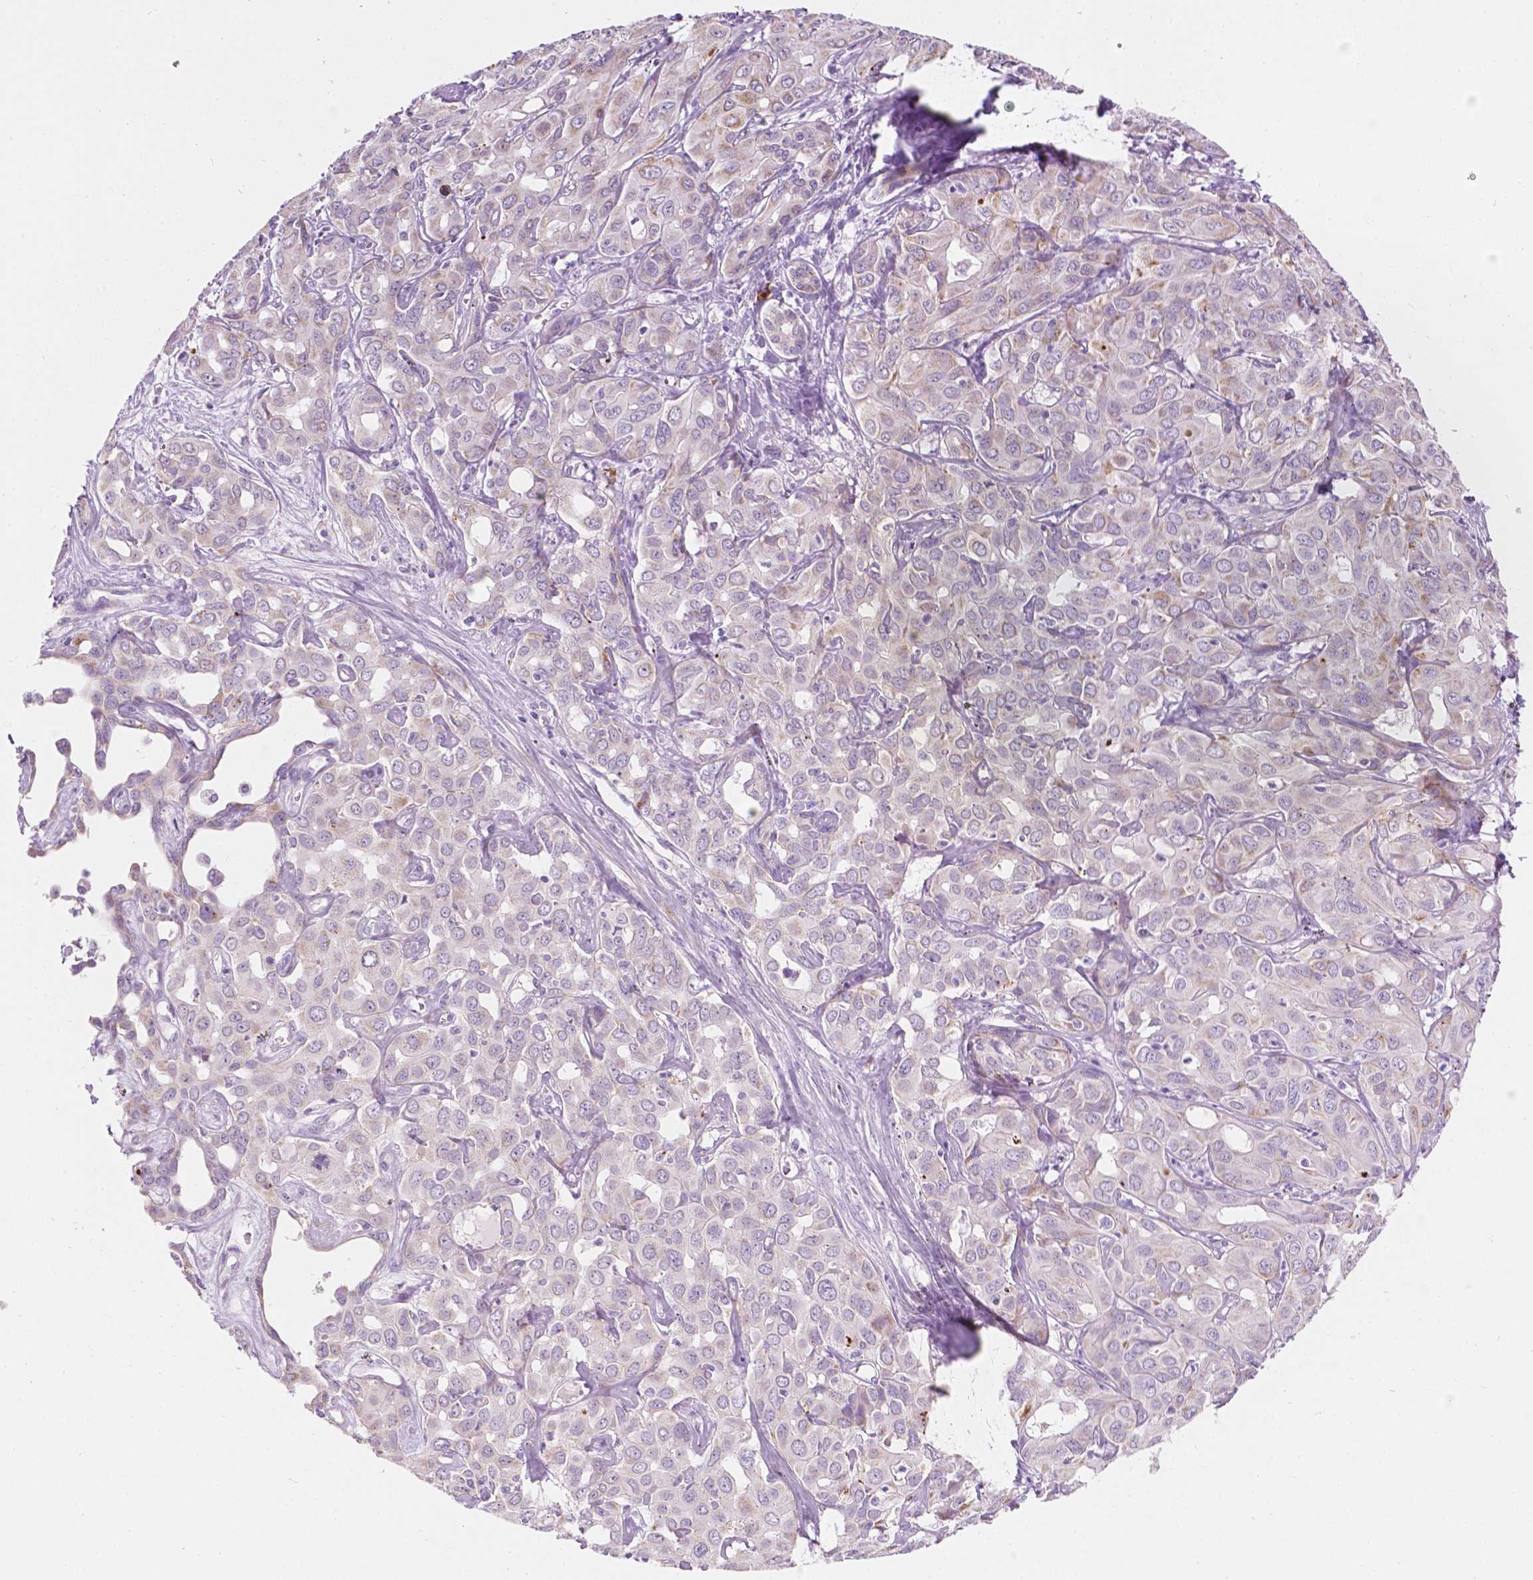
{"staining": {"intensity": "weak", "quantity": "<25%", "location": "cytoplasmic/membranous"}, "tissue": "liver cancer", "cell_type": "Tumor cells", "image_type": "cancer", "snomed": [{"axis": "morphology", "description": "Cholangiocarcinoma"}, {"axis": "topography", "description": "Liver"}], "caption": "IHC photomicrograph of neoplastic tissue: liver cancer stained with DAB (3,3'-diaminobenzidine) reveals no significant protein expression in tumor cells.", "gene": "NOS1AP", "patient": {"sex": "female", "age": 60}}